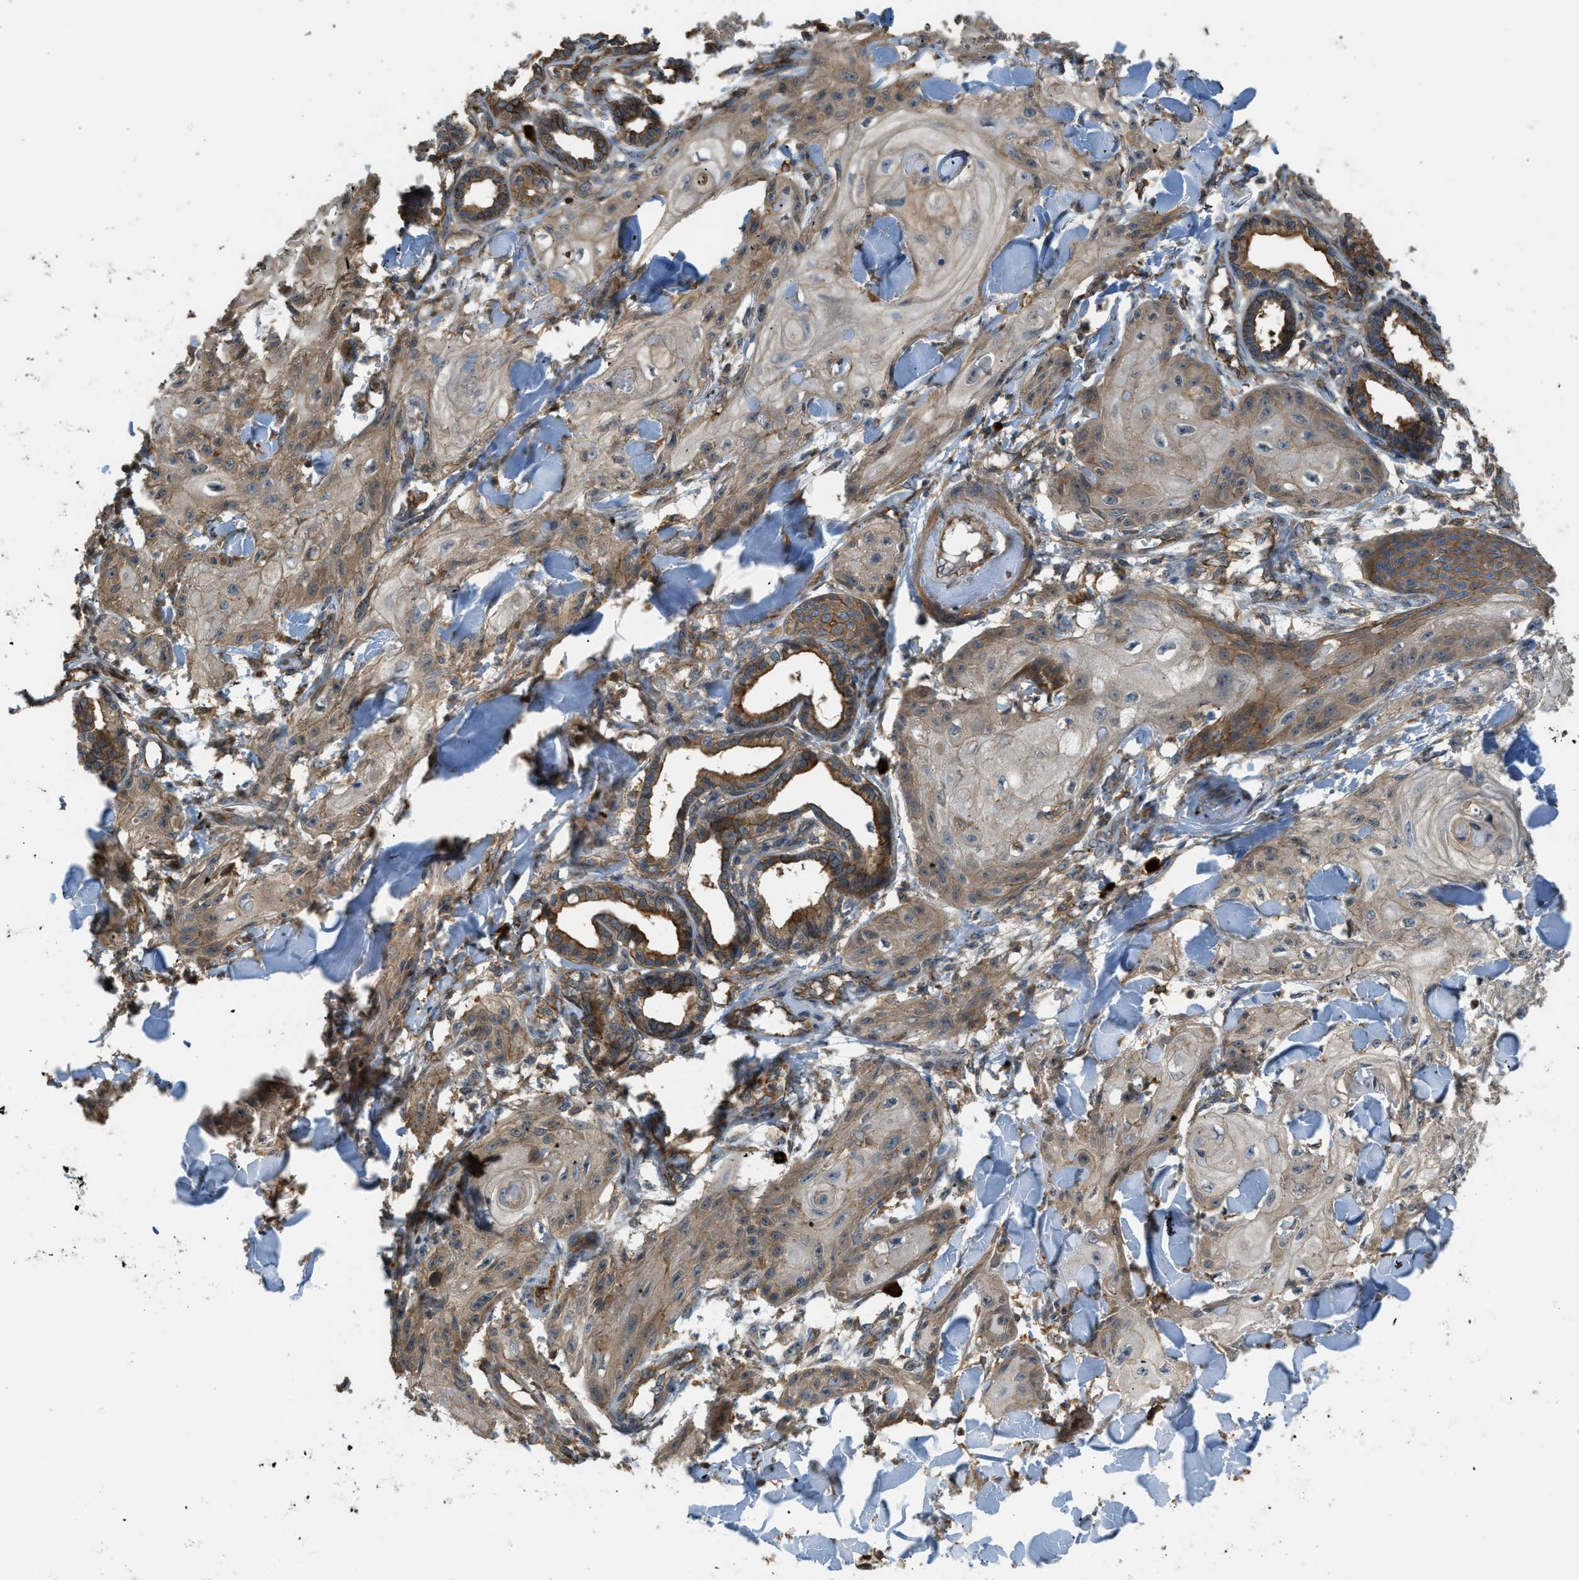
{"staining": {"intensity": "weak", "quantity": "25%-75%", "location": "cytoplasmic/membranous"}, "tissue": "skin cancer", "cell_type": "Tumor cells", "image_type": "cancer", "snomed": [{"axis": "morphology", "description": "Squamous cell carcinoma, NOS"}, {"axis": "topography", "description": "Skin"}], "caption": "Skin squamous cell carcinoma was stained to show a protein in brown. There is low levels of weak cytoplasmic/membranous expression in about 25%-75% of tumor cells. (Stains: DAB in brown, nuclei in blue, Microscopy: brightfield microscopy at high magnification).", "gene": "BAG4", "patient": {"sex": "male", "age": 74}}